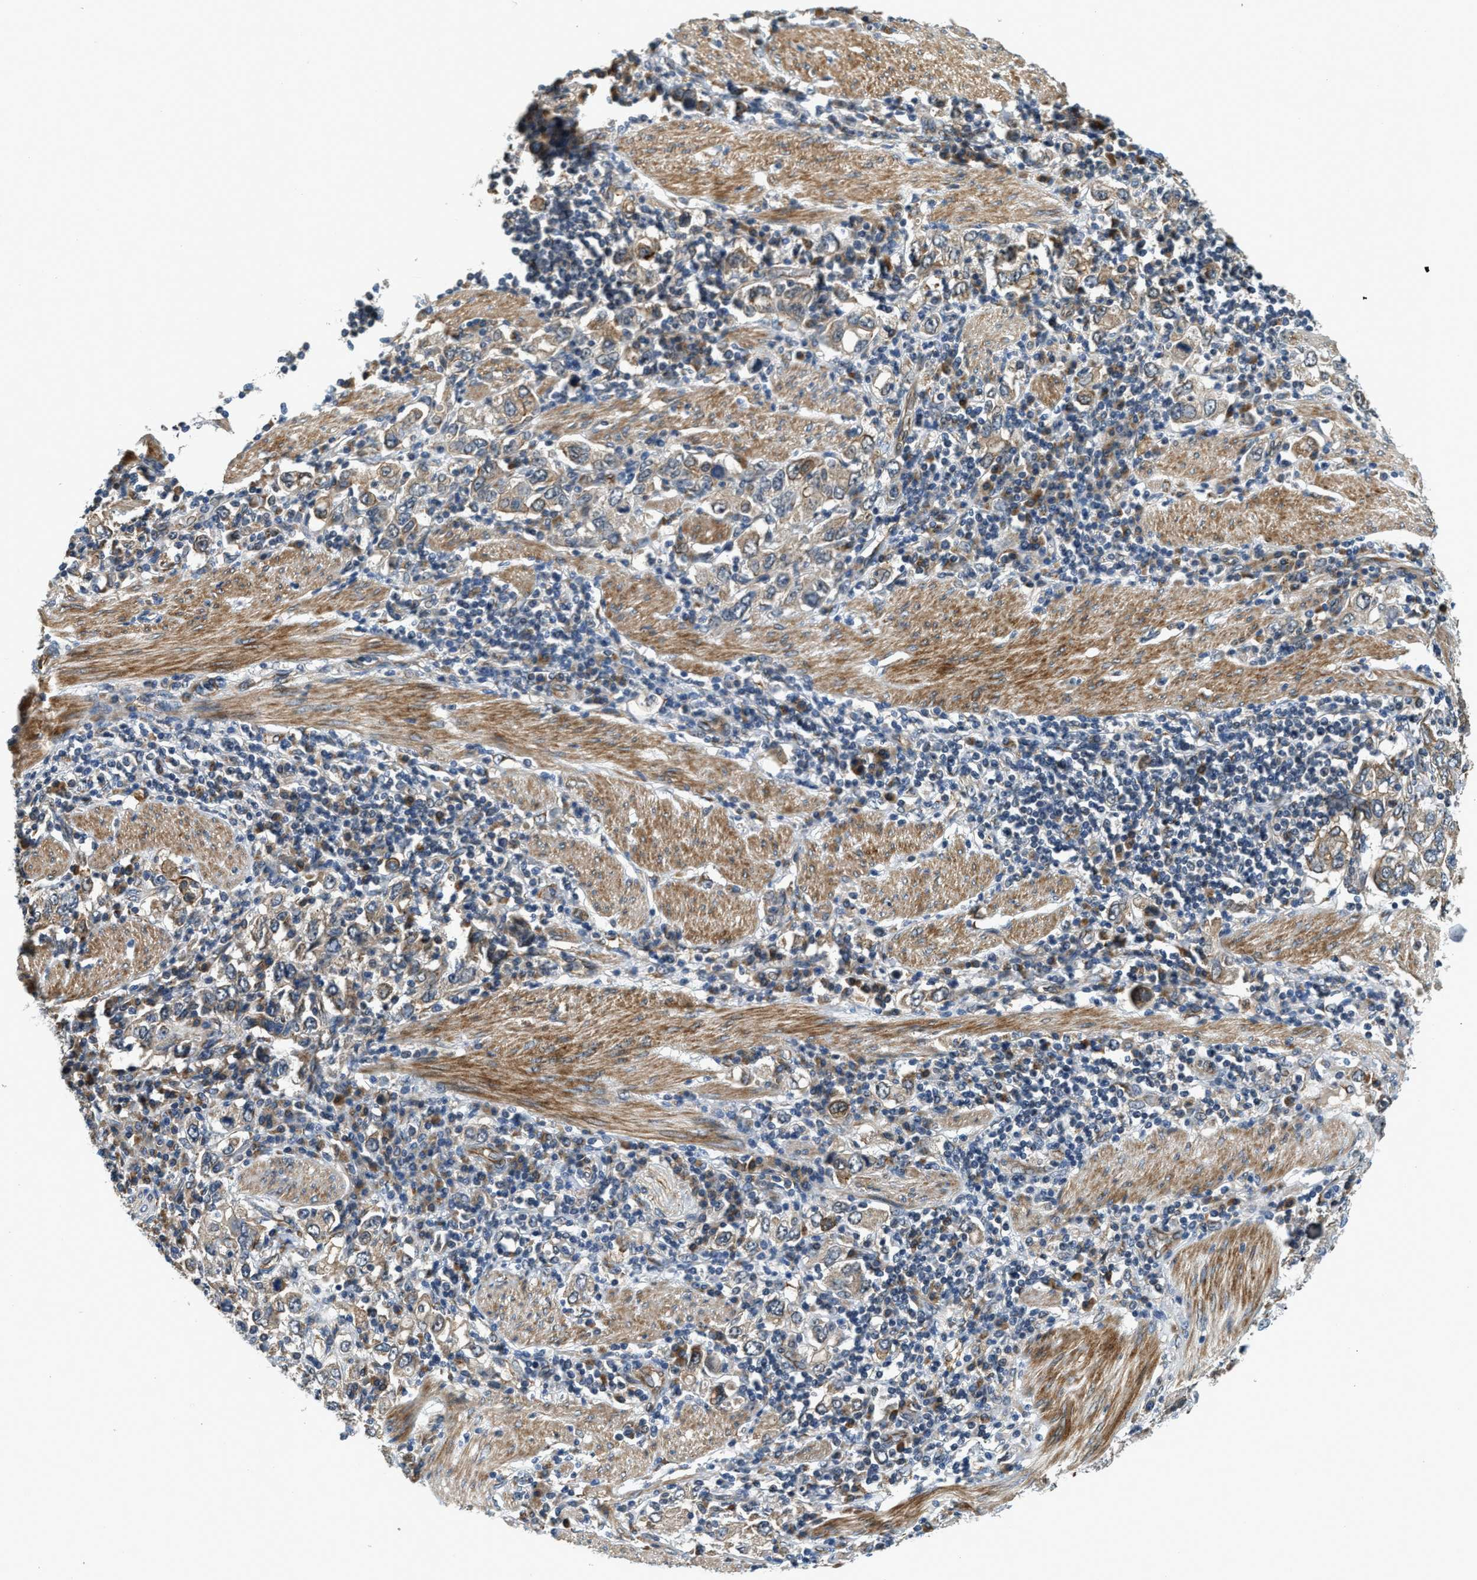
{"staining": {"intensity": "moderate", "quantity": "25%-75%", "location": "cytoplasmic/membranous"}, "tissue": "stomach cancer", "cell_type": "Tumor cells", "image_type": "cancer", "snomed": [{"axis": "morphology", "description": "Adenocarcinoma, NOS"}, {"axis": "topography", "description": "Stomach, upper"}], "caption": "High-magnification brightfield microscopy of adenocarcinoma (stomach) stained with DAB (brown) and counterstained with hematoxylin (blue). tumor cells exhibit moderate cytoplasmic/membranous positivity is seen in approximately25%-75% of cells.", "gene": "ALOX12", "patient": {"sex": "male", "age": 62}}